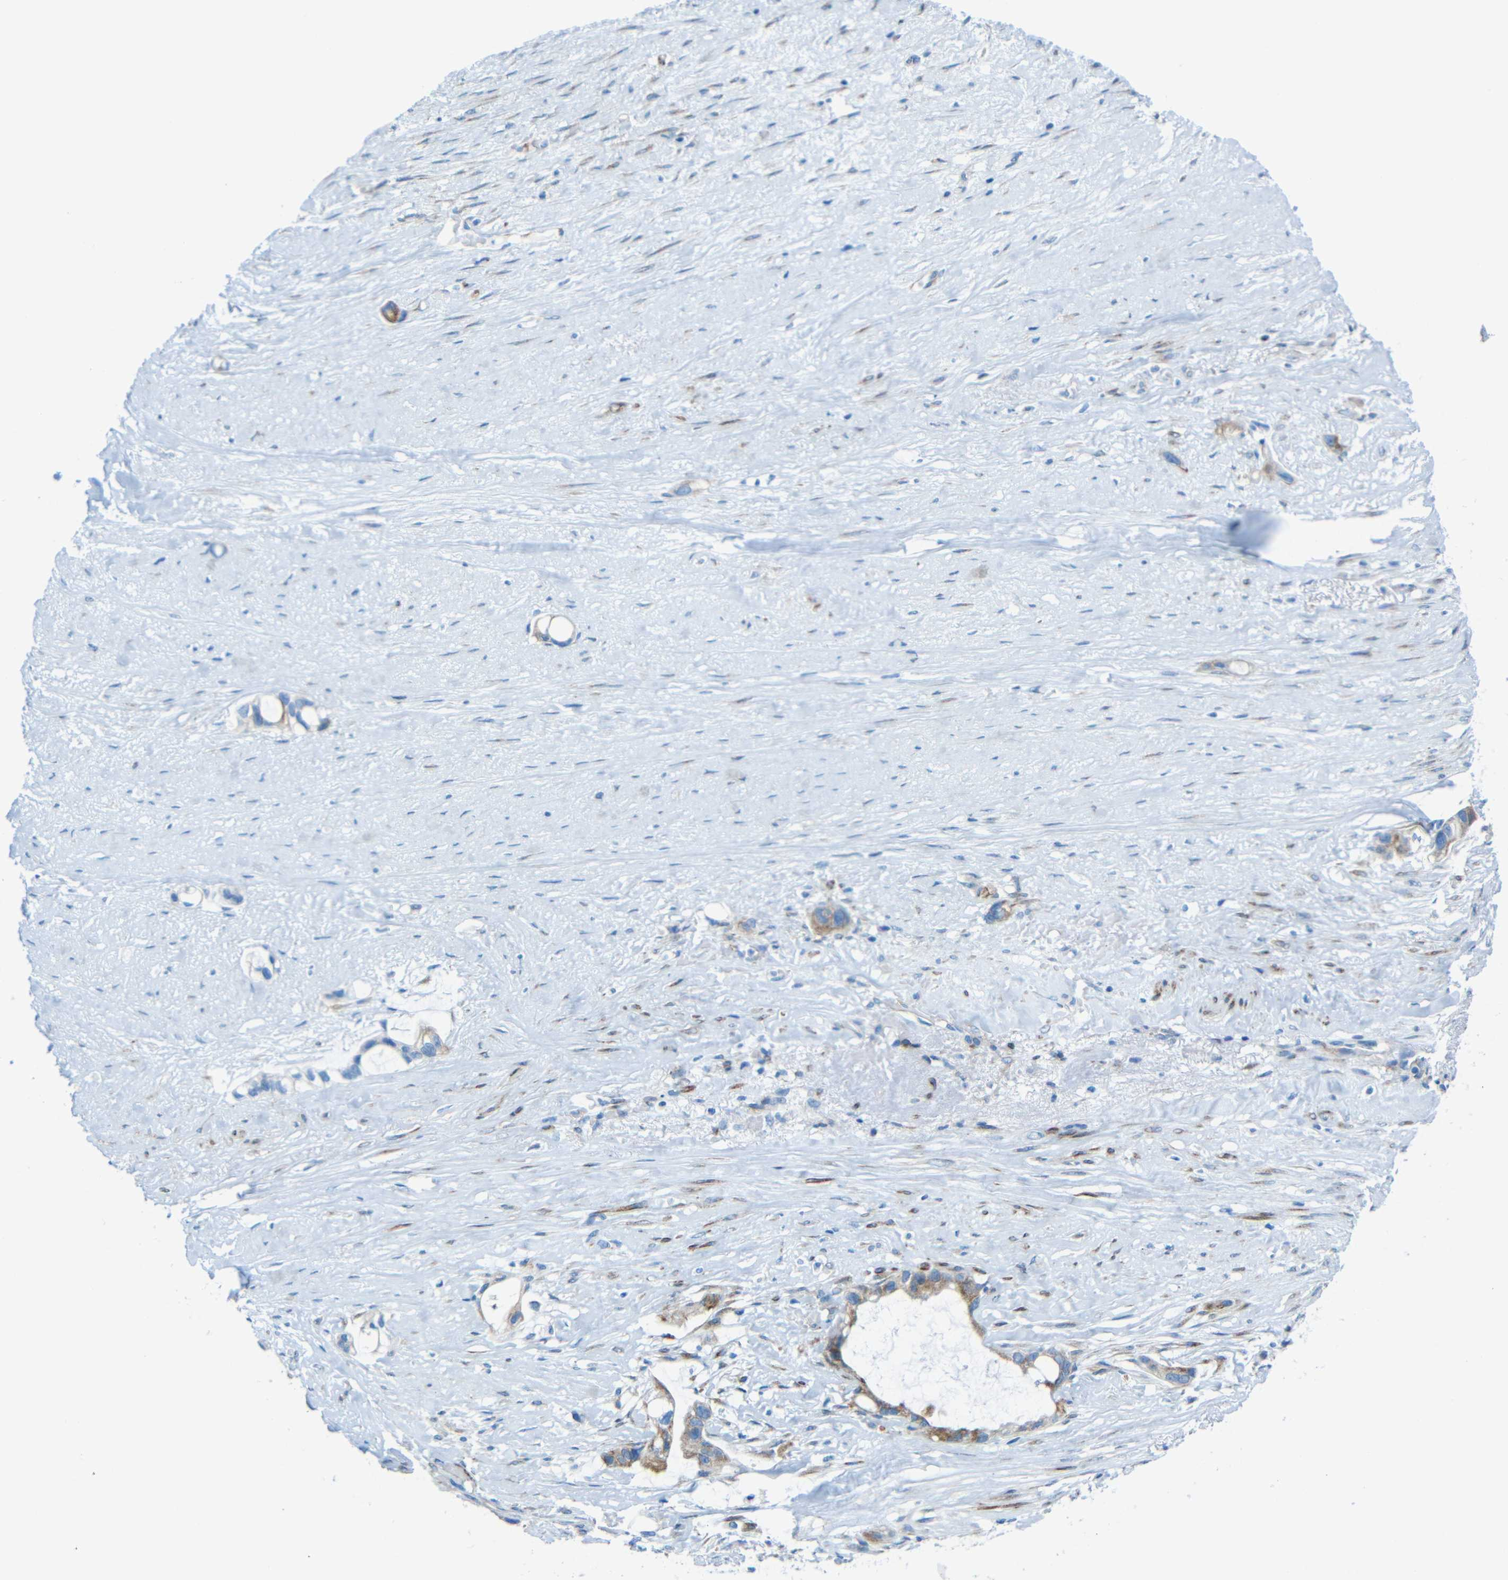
{"staining": {"intensity": "moderate", "quantity": ">75%", "location": "cytoplasmic/membranous"}, "tissue": "liver cancer", "cell_type": "Tumor cells", "image_type": "cancer", "snomed": [{"axis": "morphology", "description": "Cholangiocarcinoma"}, {"axis": "topography", "description": "Liver"}], "caption": "Approximately >75% of tumor cells in cholangiocarcinoma (liver) show moderate cytoplasmic/membranous protein staining as visualized by brown immunohistochemical staining.", "gene": "TUBB4B", "patient": {"sex": "female", "age": 65}}